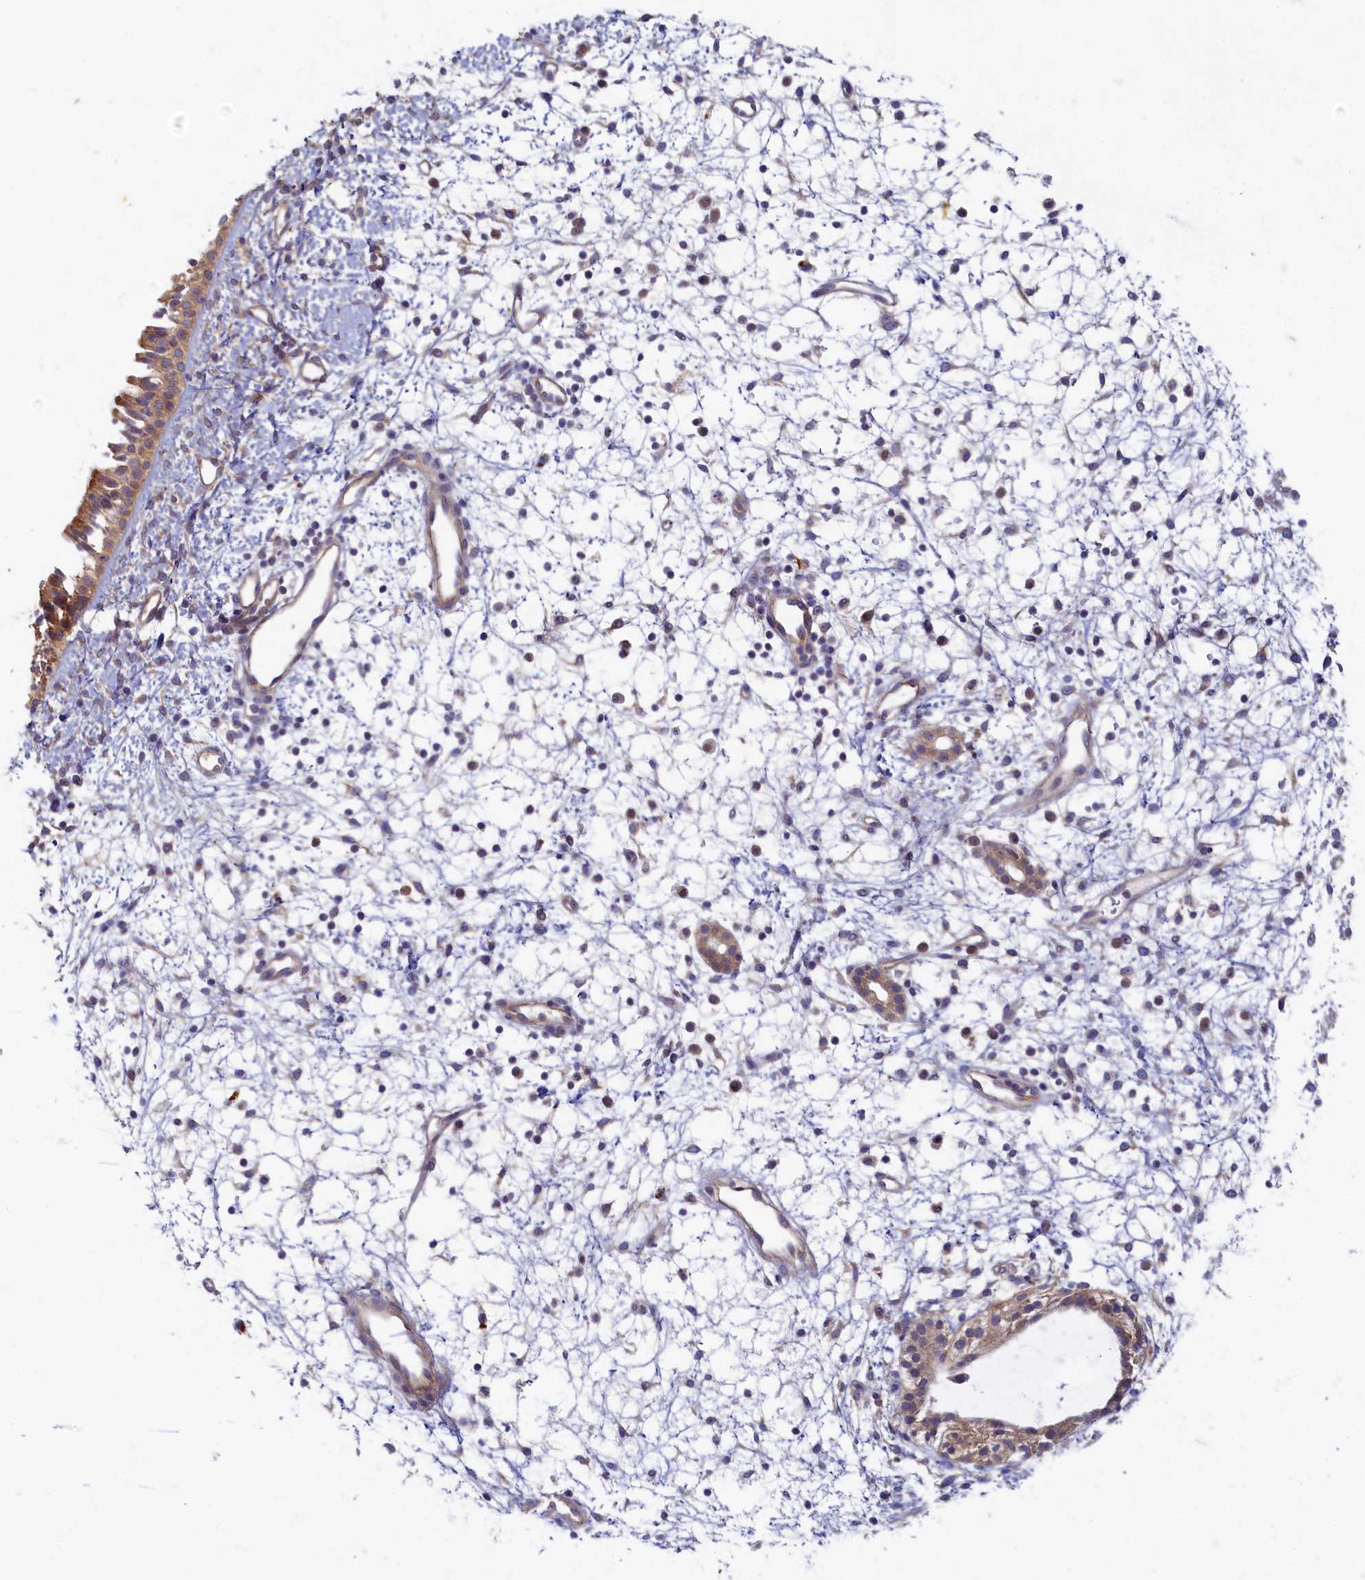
{"staining": {"intensity": "moderate", "quantity": ">75%", "location": "cytoplasmic/membranous"}, "tissue": "nasopharynx", "cell_type": "Respiratory epithelial cells", "image_type": "normal", "snomed": [{"axis": "morphology", "description": "Normal tissue, NOS"}, {"axis": "topography", "description": "Nasopharynx"}], "caption": "Immunohistochemical staining of normal human nasopharynx displays medium levels of moderate cytoplasmic/membranous positivity in about >75% of respiratory epithelial cells. Immunohistochemistry stains the protein in brown and the nuclei are stained blue.", "gene": "WDR59", "patient": {"sex": "male", "age": 22}}